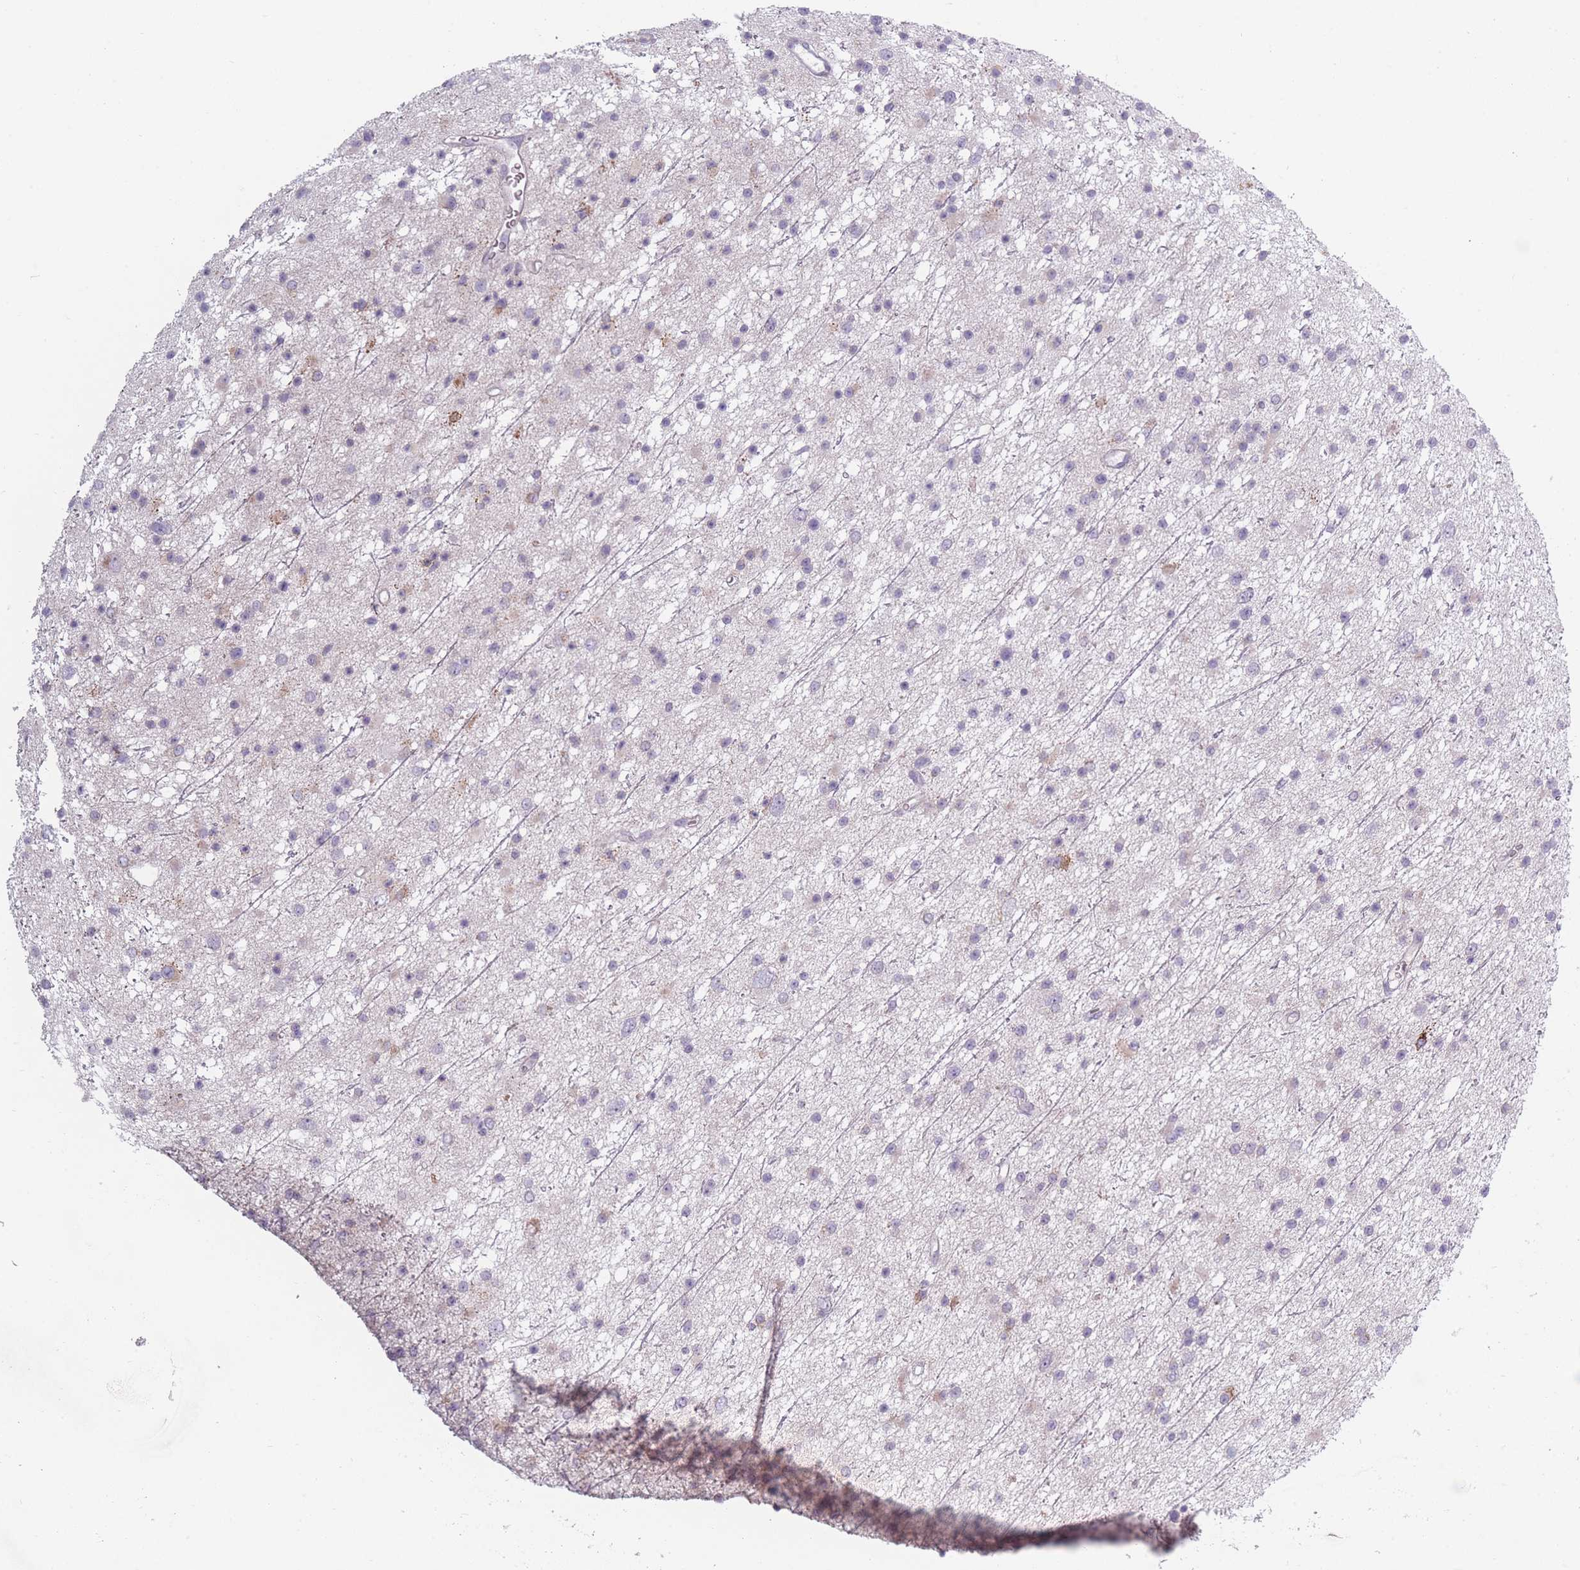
{"staining": {"intensity": "negative", "quantity": "none", "location": "none"}, "tissue": "glioma", "cell_type": "Tumor cells", "image_type": "cancer", "snomed": [{"axis": "morphology", "description": "Glioma, malignant, Low grade"}, {"axis": "topography", "description": "Cerebral cortex"}], "caption": "Tumor cells show no significant protein expression in glioma.", "gene": "PEX11B", "patient": {"sex": "female", "age": 39}}